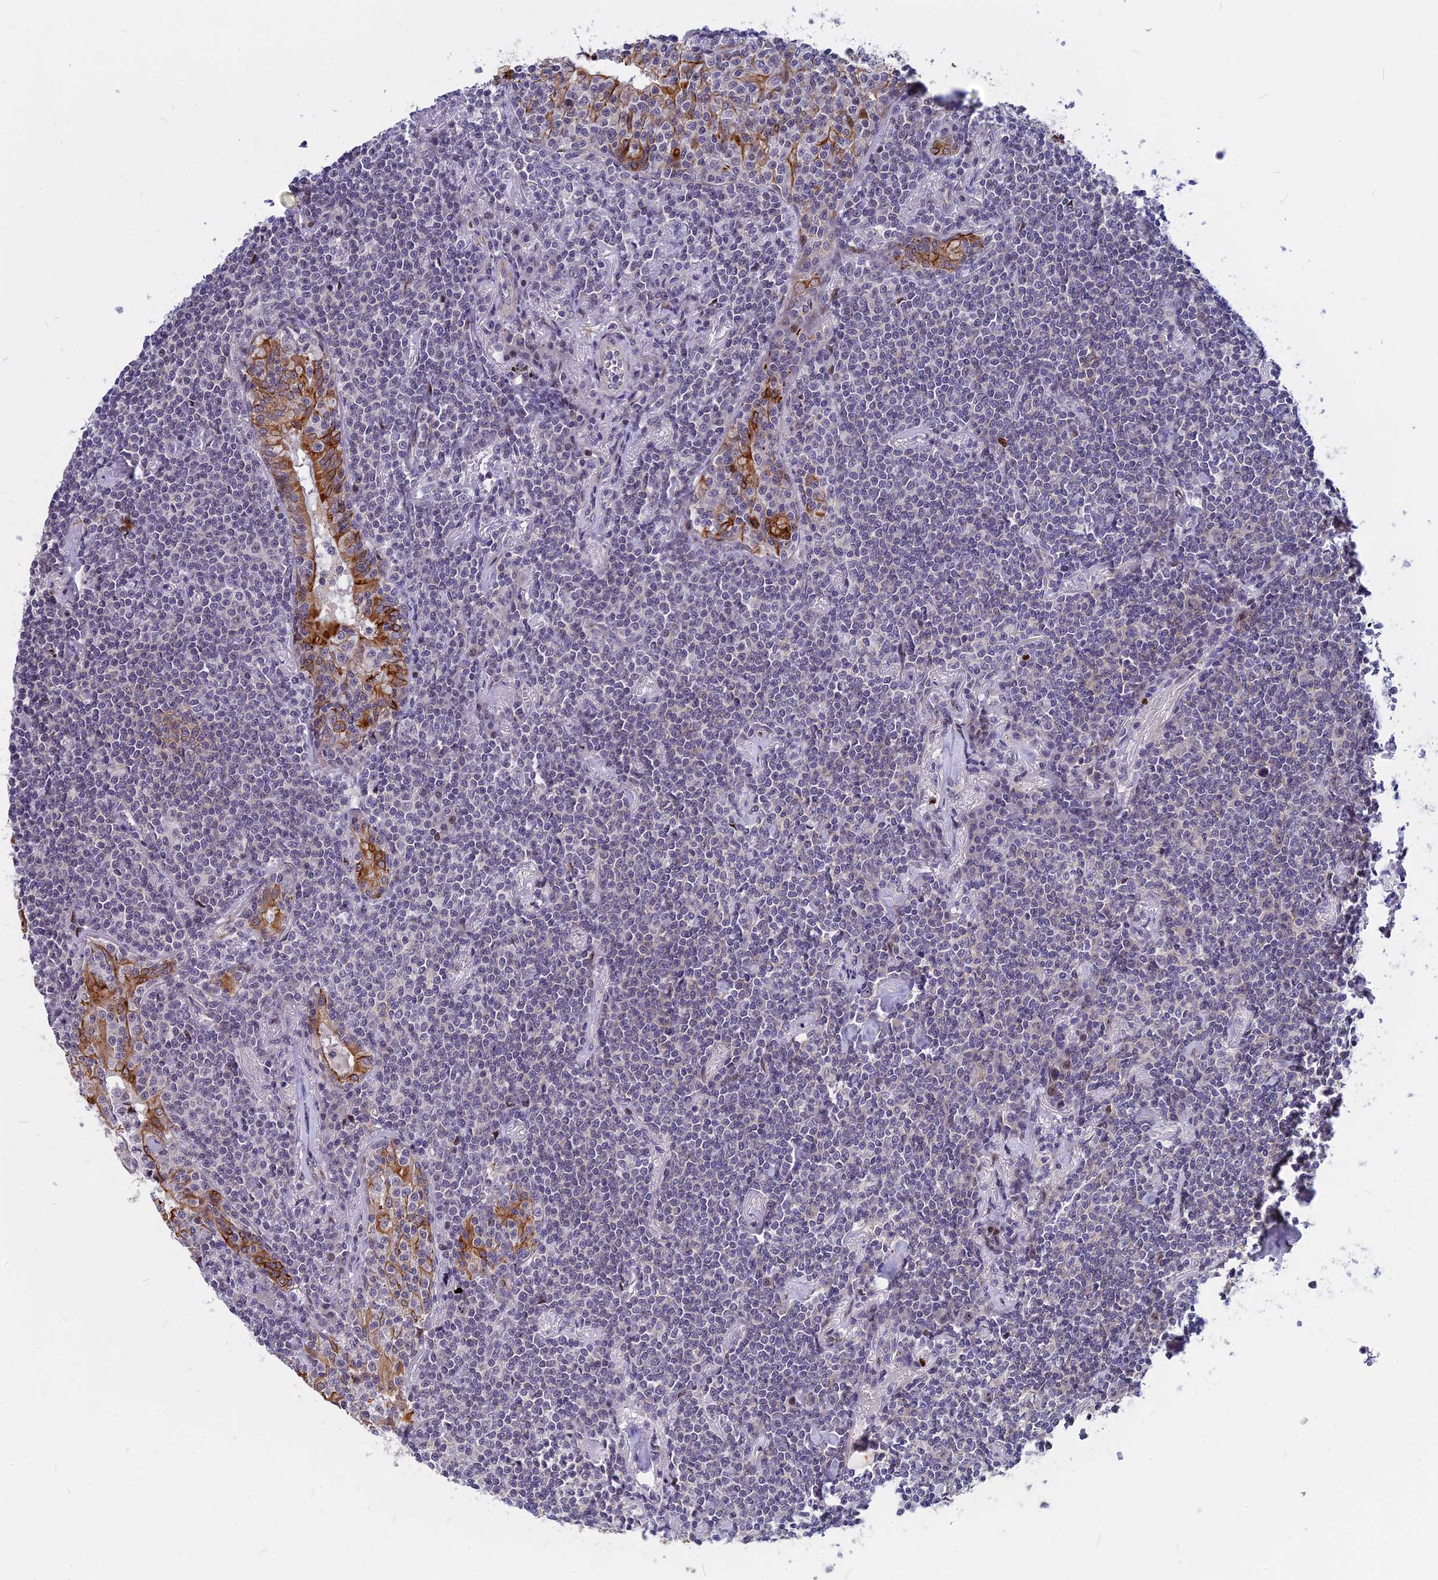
{"staining": {"intensity": "negative", "quantity": "none", "location": "none"}, "tissue": "lymphoma", "cell_type": "Tumor cells", "image_type": "cancer", "snomed": [{"axis": "morphology", "description": "Malignant lymphoma, non-Hodgkin's type, Low grade"}, {"axis": "topography", "description": "Lung"}], "caption": "Malignant lymphoma, non-Hodgkin's type (low-grade) was stained to show a protein in brown. There is no significant expression in tumor cells.", "gene": "ANKRD34B", "patient": {"sex": "female", "age": 71}}